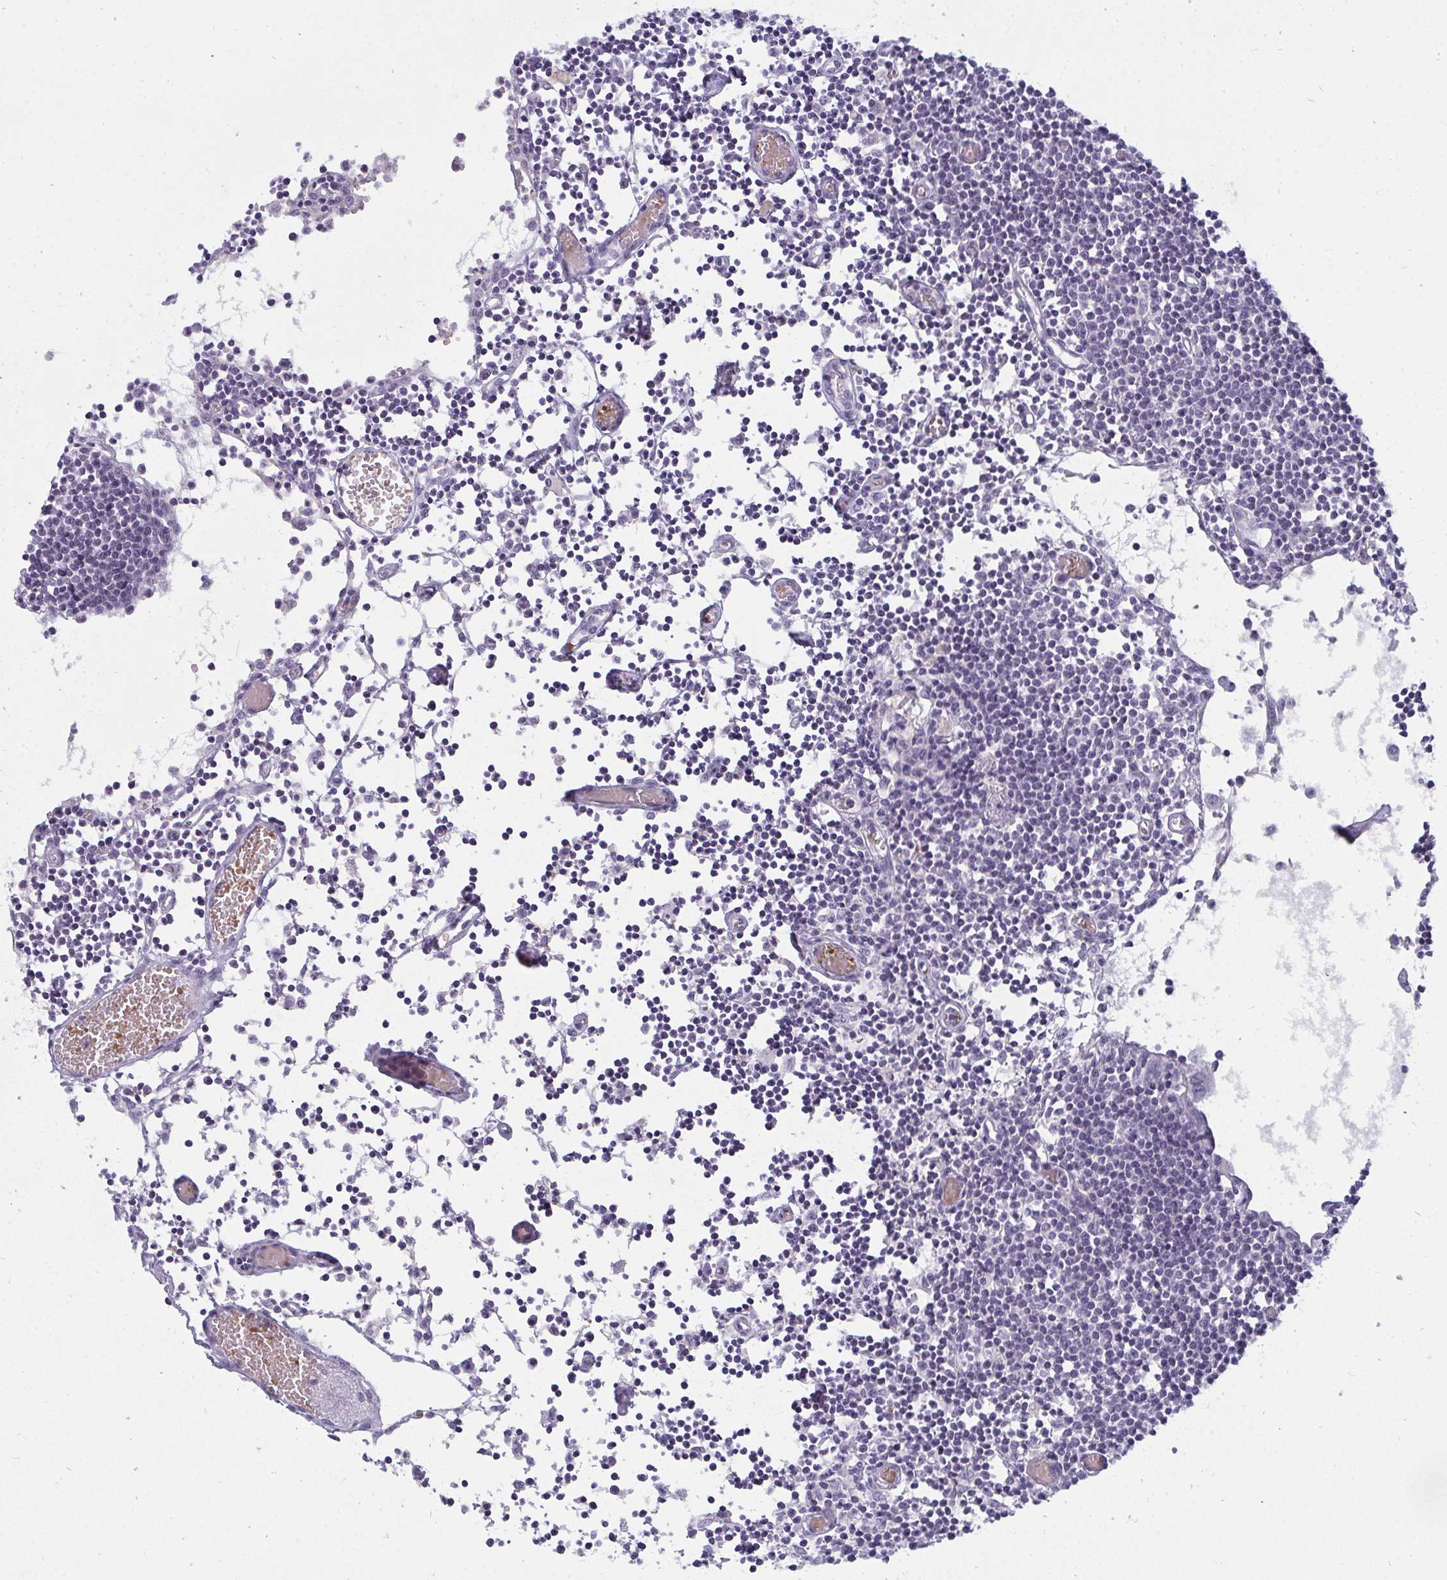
{"staining": {"intensity": "negative", "quantity": "none", "location": "none"}, "tissue": "lymph node", "cell_type": "Germinal center cells", "image_type": "normal", "snomed": [{"axis": "morphology", "description": "Normal tissue, NOS"}, {"axis": "topography", "description": "Lymph node"}], "caption": "Protein analysis of unremarkable lymph node displays no significant expression in germinal center cells. (DAB IHC, high magnification).", "gene": "SHB", "patient": {"sex": "male", "age": 66}}